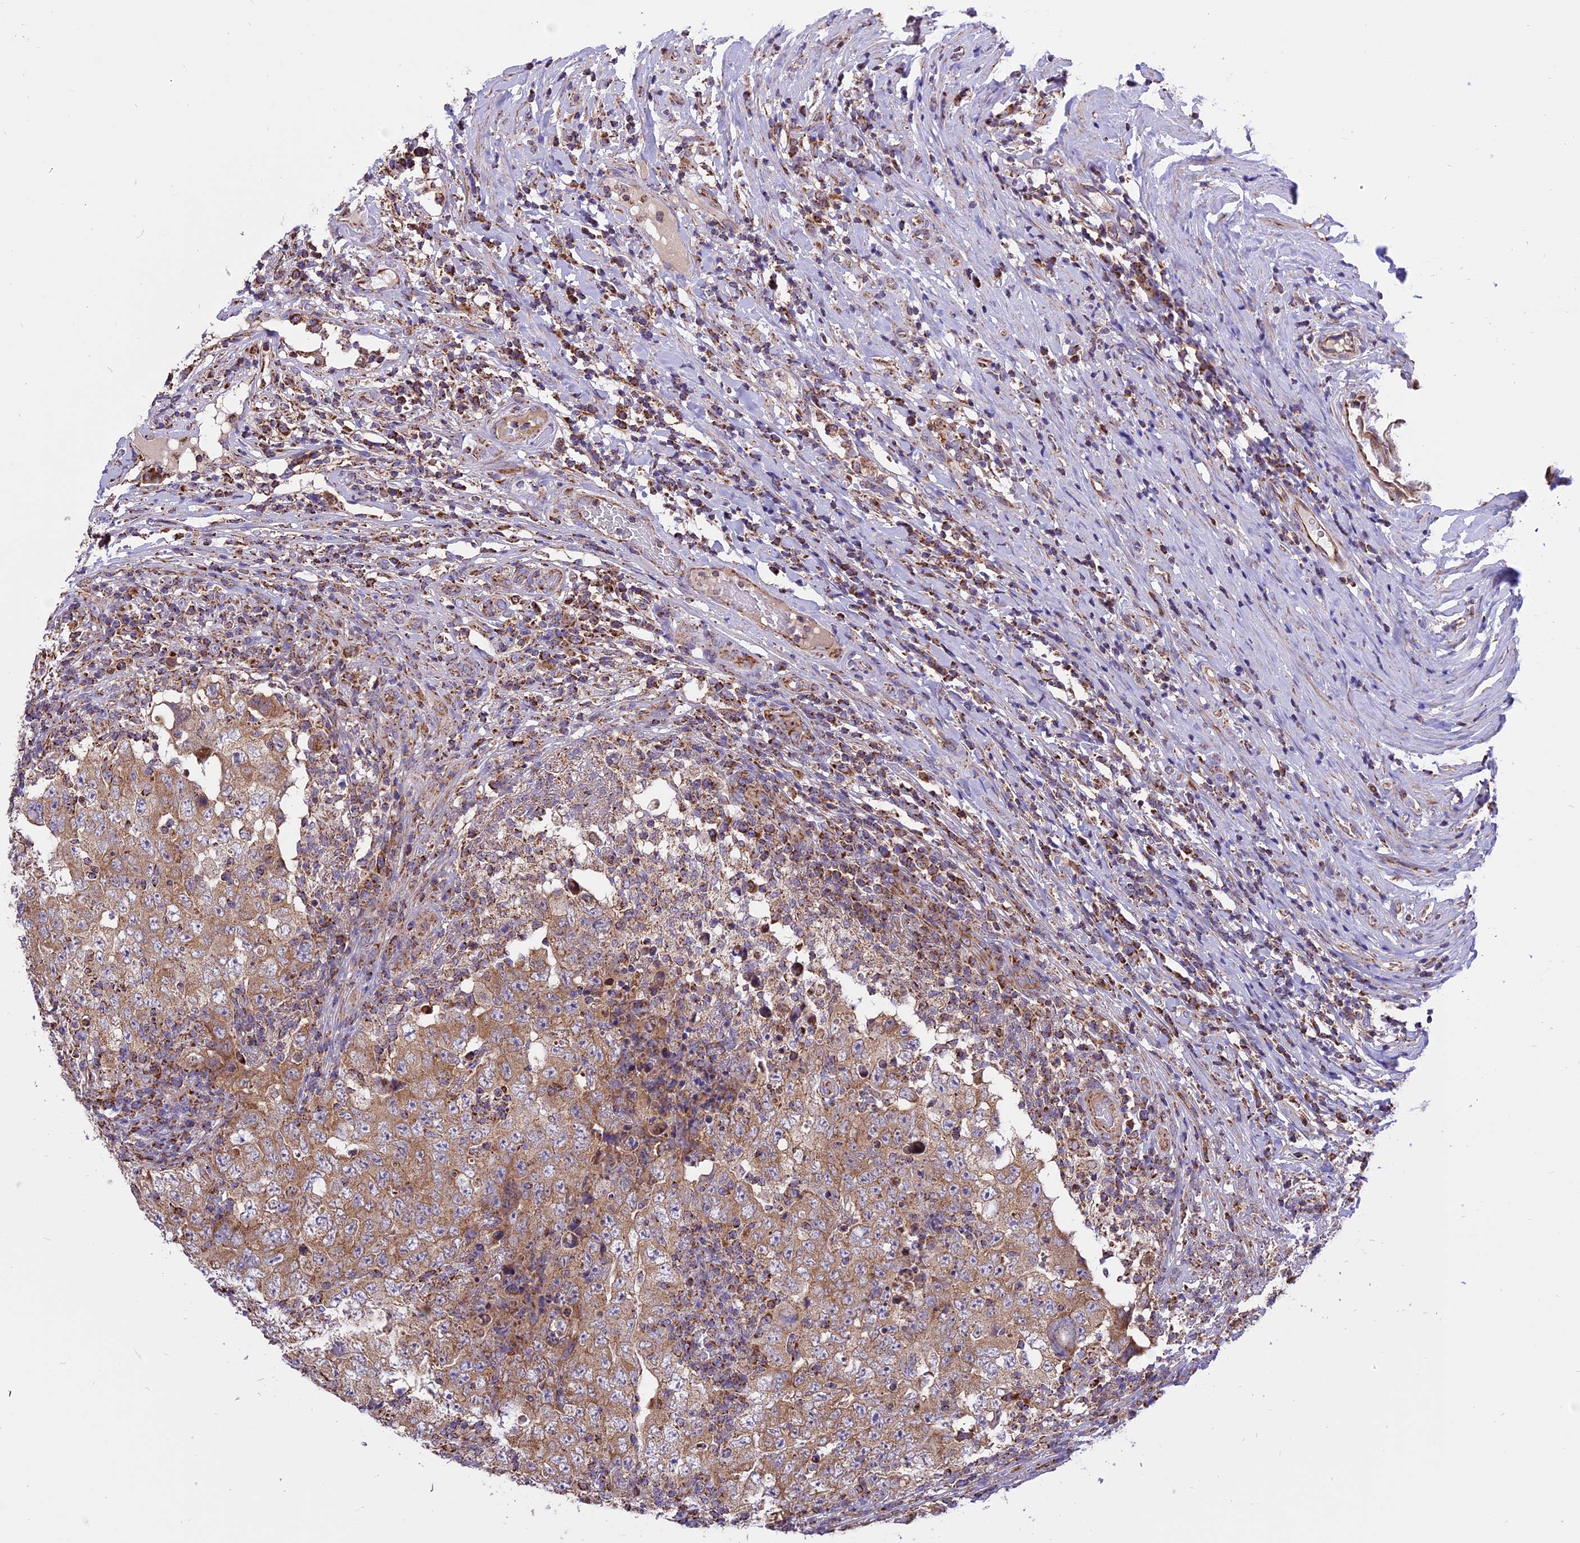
{"staining": {"intensity": "moderate", "quantity": ">75%", "location": "cytoplasmic/membranous"}, "tissue": "testis cancer", "cell_type": "Tumor cells", "image_type": "cancer", "snomed": [{"axis": "morphology", "description": "Carcinoma, Embryonal, NOS"}, {"axis": "topography", "description": "Testis"}], "caption": "Immunohistochemical staining of embryonal carcinoma (testis) shows medium levels of moderate cytoplasmic/membranous staining in approximately >75% of tumor cells.", "gene": "TTC4", "patient": {"sex": "male", "age": 26}}